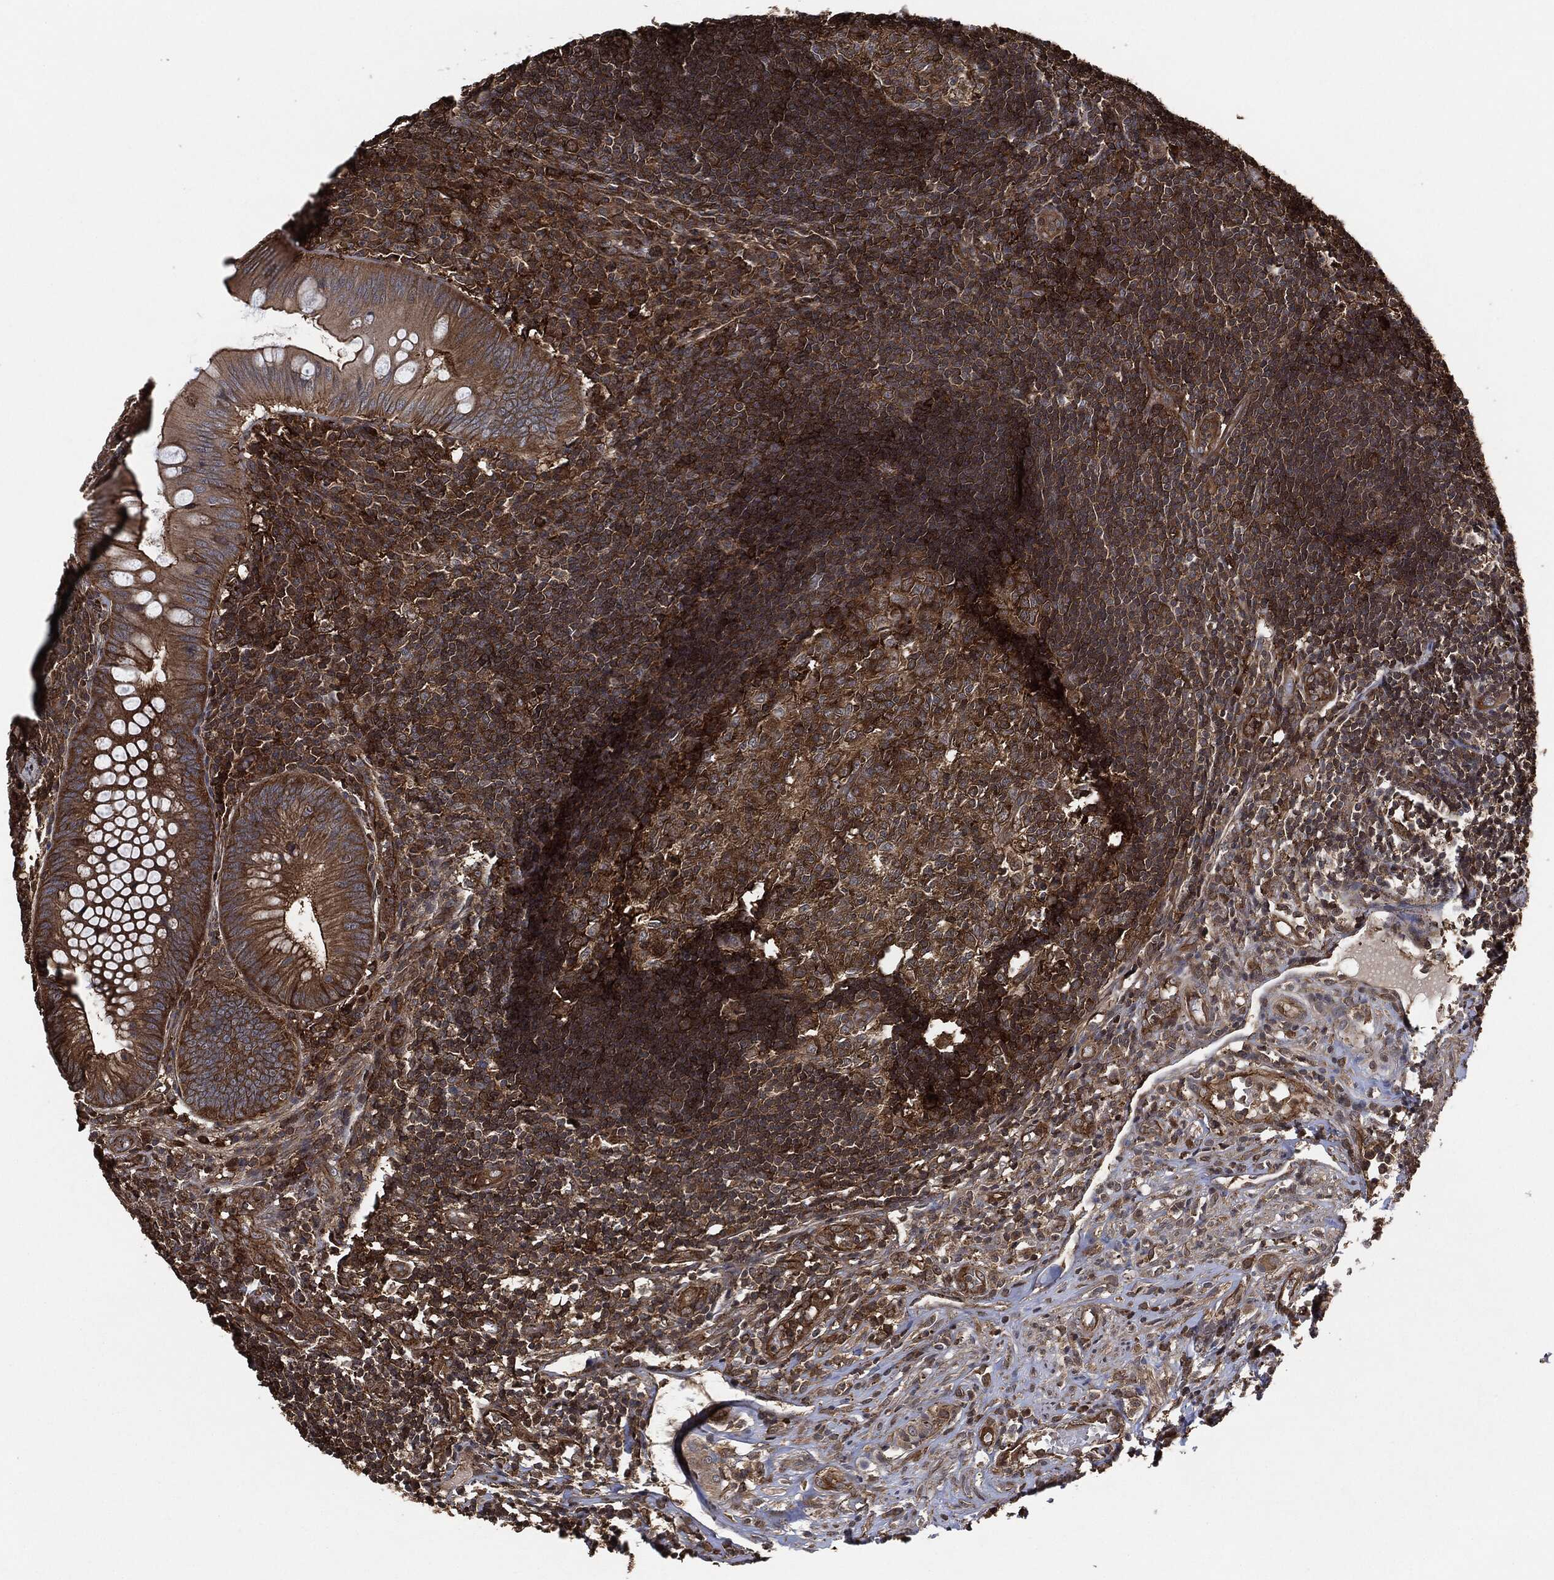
{"staining": {"intensity": "strong", "quantity": ">75%", "location": "cytoplasmic/membranous"}, "tissue": "appendix", "cell_type": "Glandular cells", "image_type": "normal", "snomed": [{"axis": "morphology", "description": "Normal tissue, NOS"}, {"axis": "morphology", "description": "Inflammation, NOS"}, {"axis": "topography", "description": "Appendix"}], "caption": "Human appendix stained for a protein (brown) displays strong cytoplasmic/membranous positive positivity in about >75% of glandular cells.", "gene": "TPT1", "patient": {"sex": "male", "age": 16}}